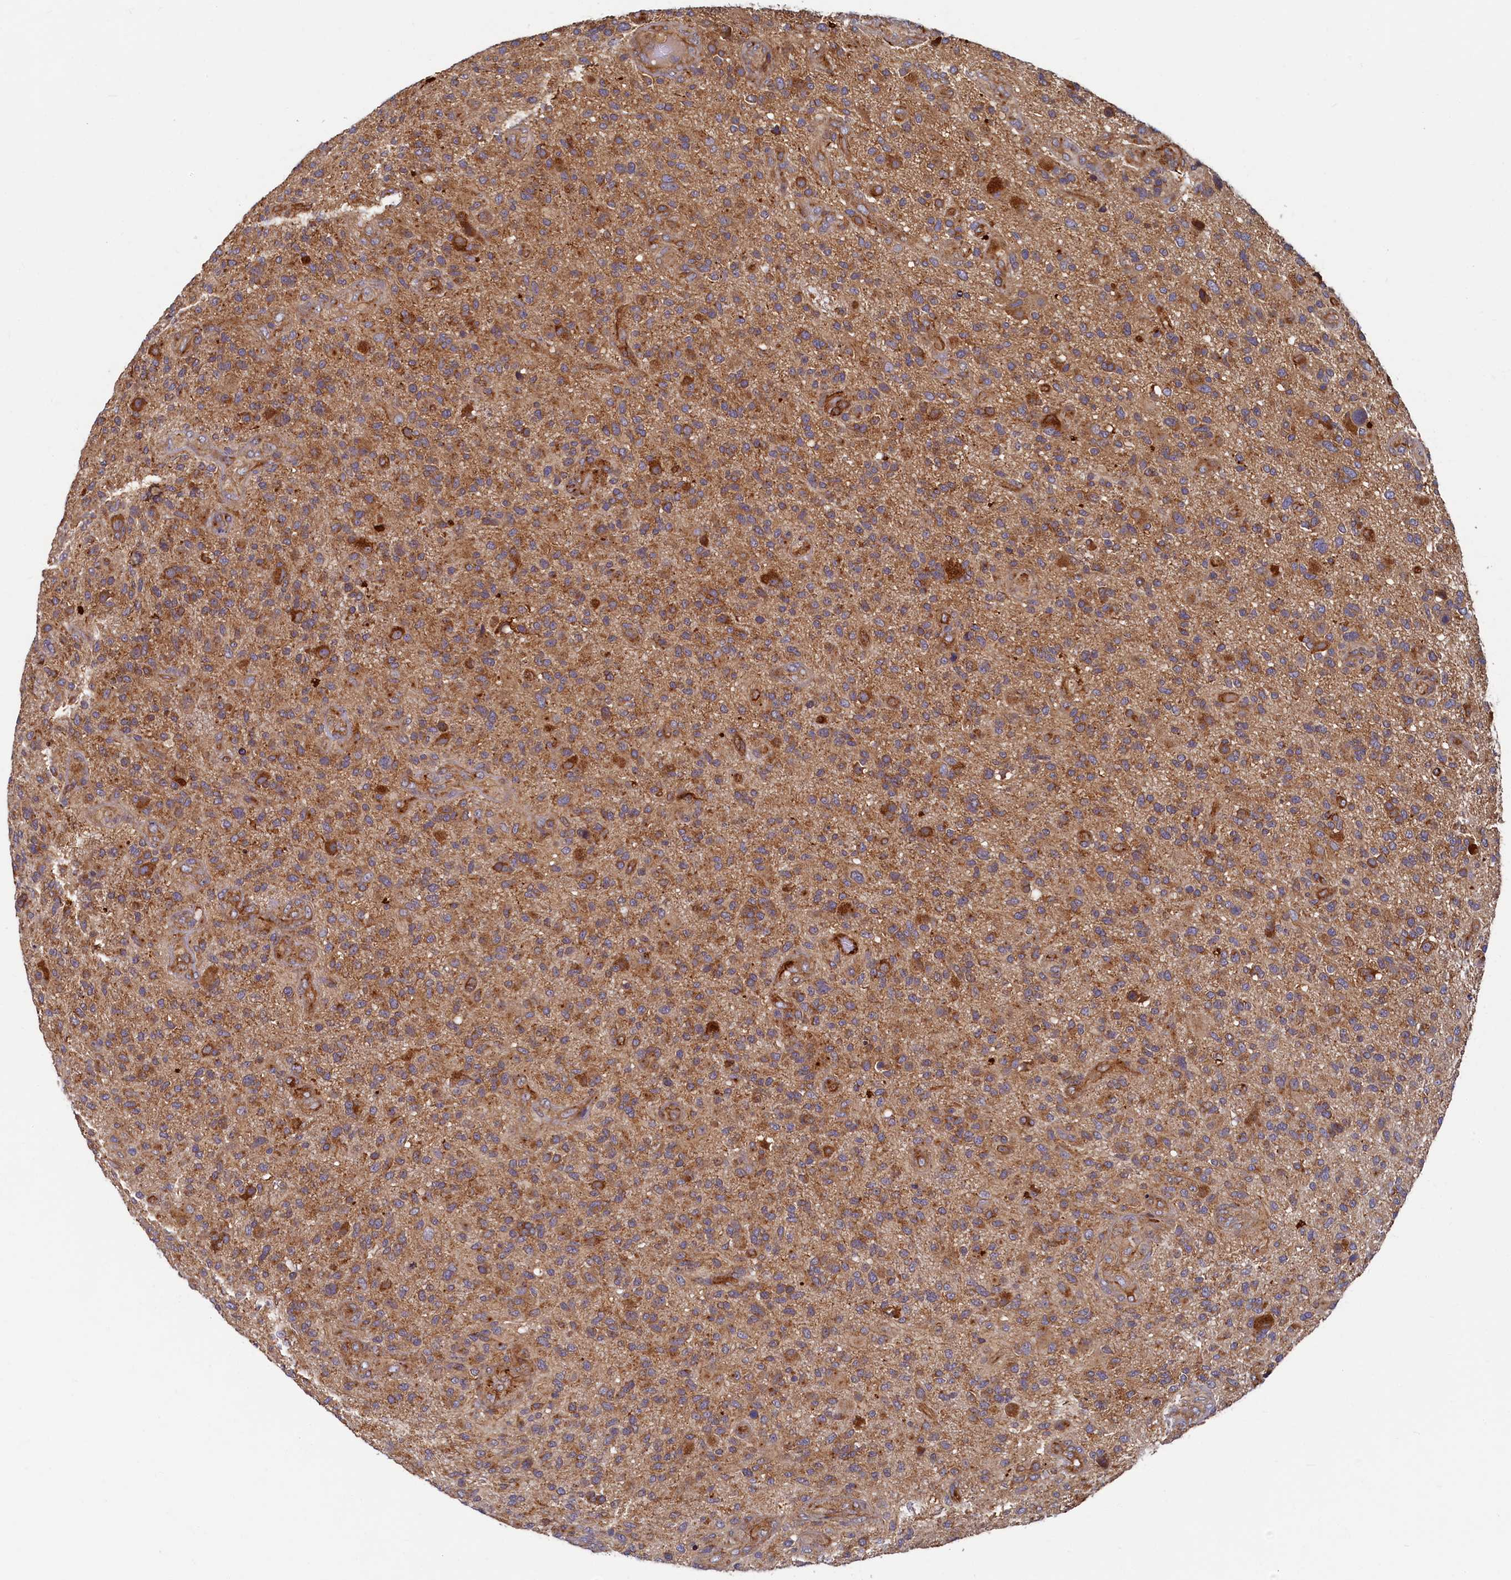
{"staining": {"intensity": "moderate", "quantity": ">75%", "location": "cytoplasmic/membranous"}, "tissue": "glioma", "cell_type": "Tumor cells", "image_type": "cancer", "snomed": [{"axis": "morphology", "description": "Glioma, malignant, High grade"}, {"axis": "topography", "description": "Brain"}], "caption": "Tumor cells display medium levels of moderate cytoplasmic/membranous positivity in about >75% of cells in human glioma.", "gene": "STX12", "patient": {"sex": "male", "age": 47}}